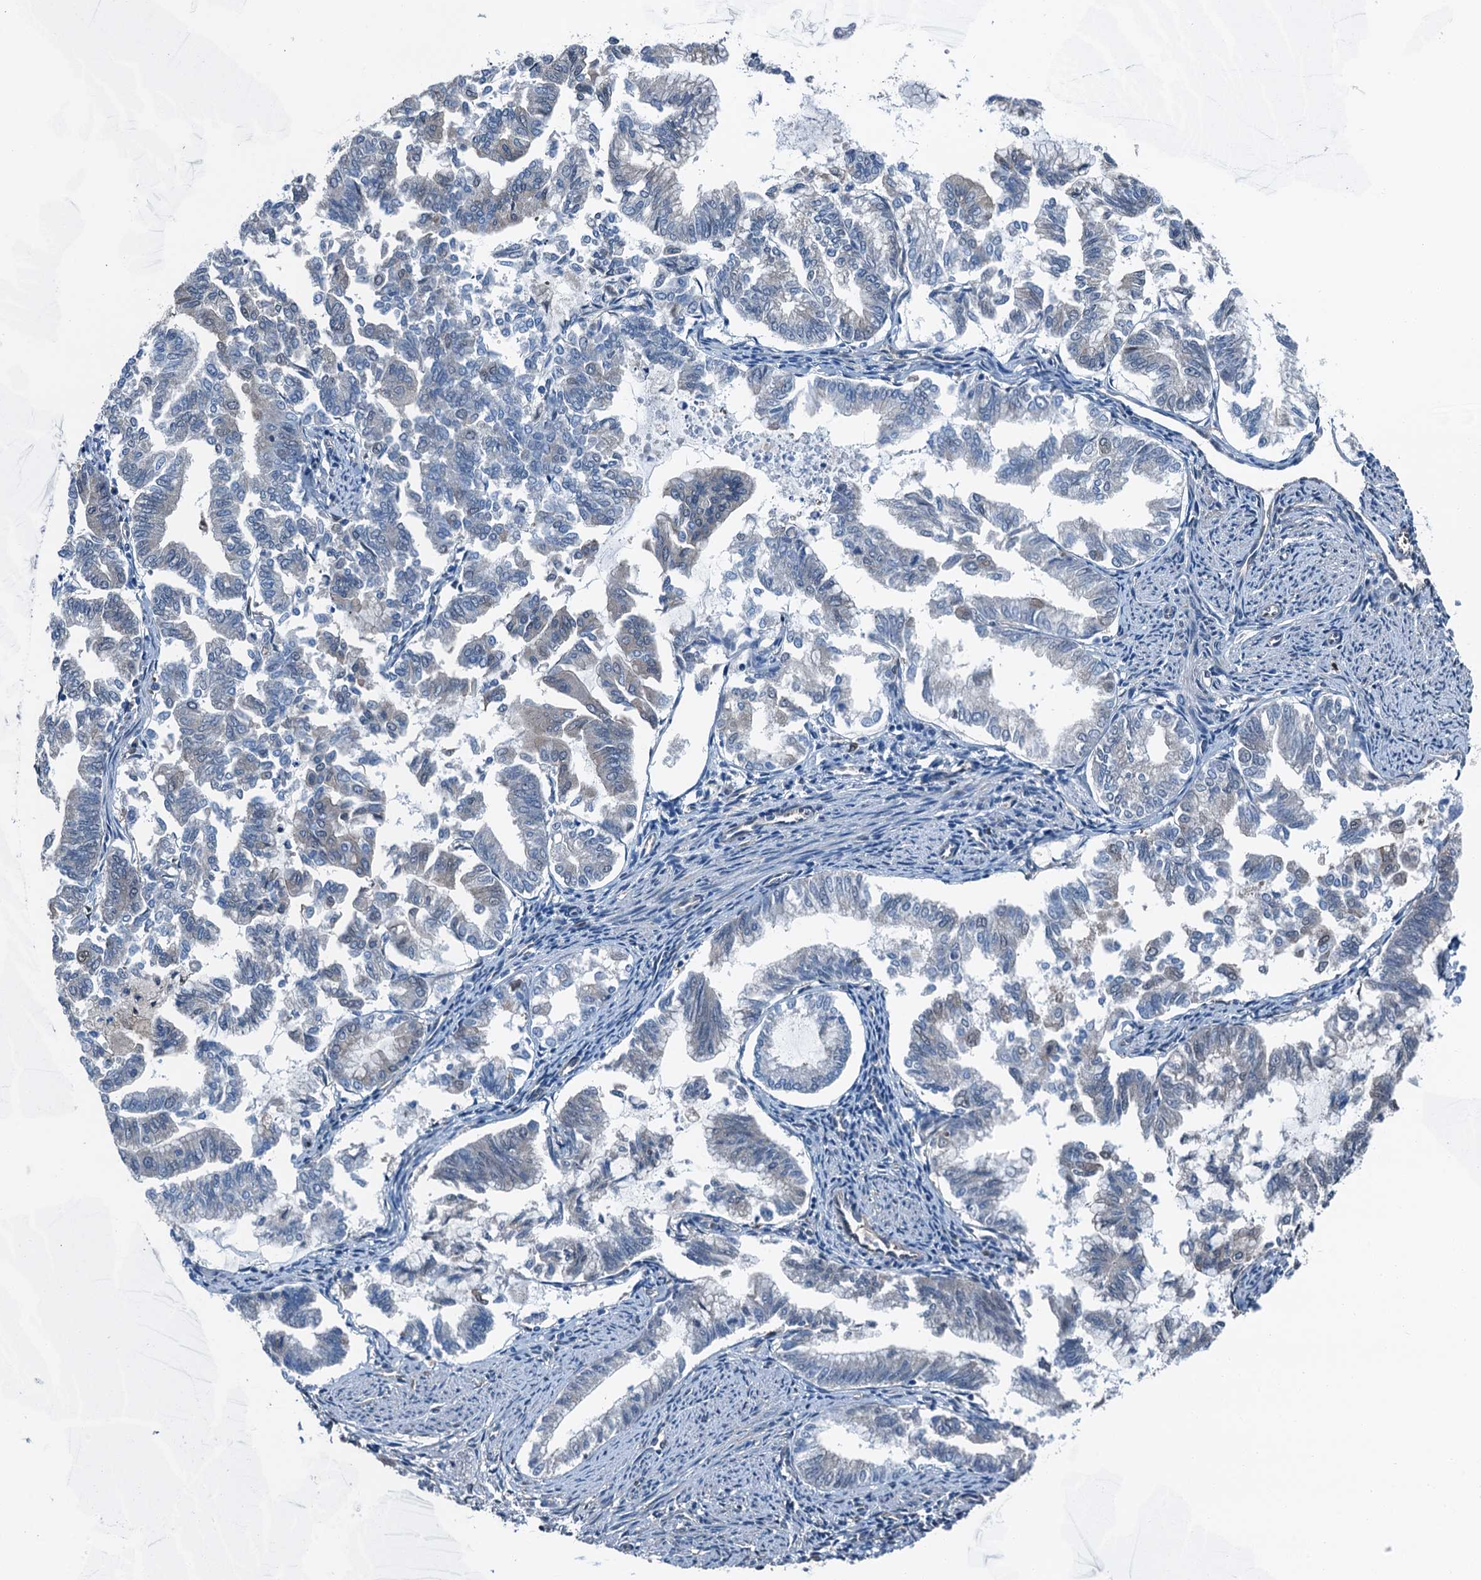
{"staining": {"intensity": "negative", "quantity": "none", "location": "none"}, "tissue": "endometrial cancer", "cell_type": "Tumor cells", "image_type": "cancer", "snomed": [{"axis": "morphology", "description": "Adenocarcinoma, NOS"}, {"axis": "topography", "description": "Endometrium"}], "caption": "Immunohistochemistry image of endometrial cancer stained for a protein (brown), which displays no staining in tumor cells.", "gene": "RNH1", "patient": {"sex": "female", "age": 79}}